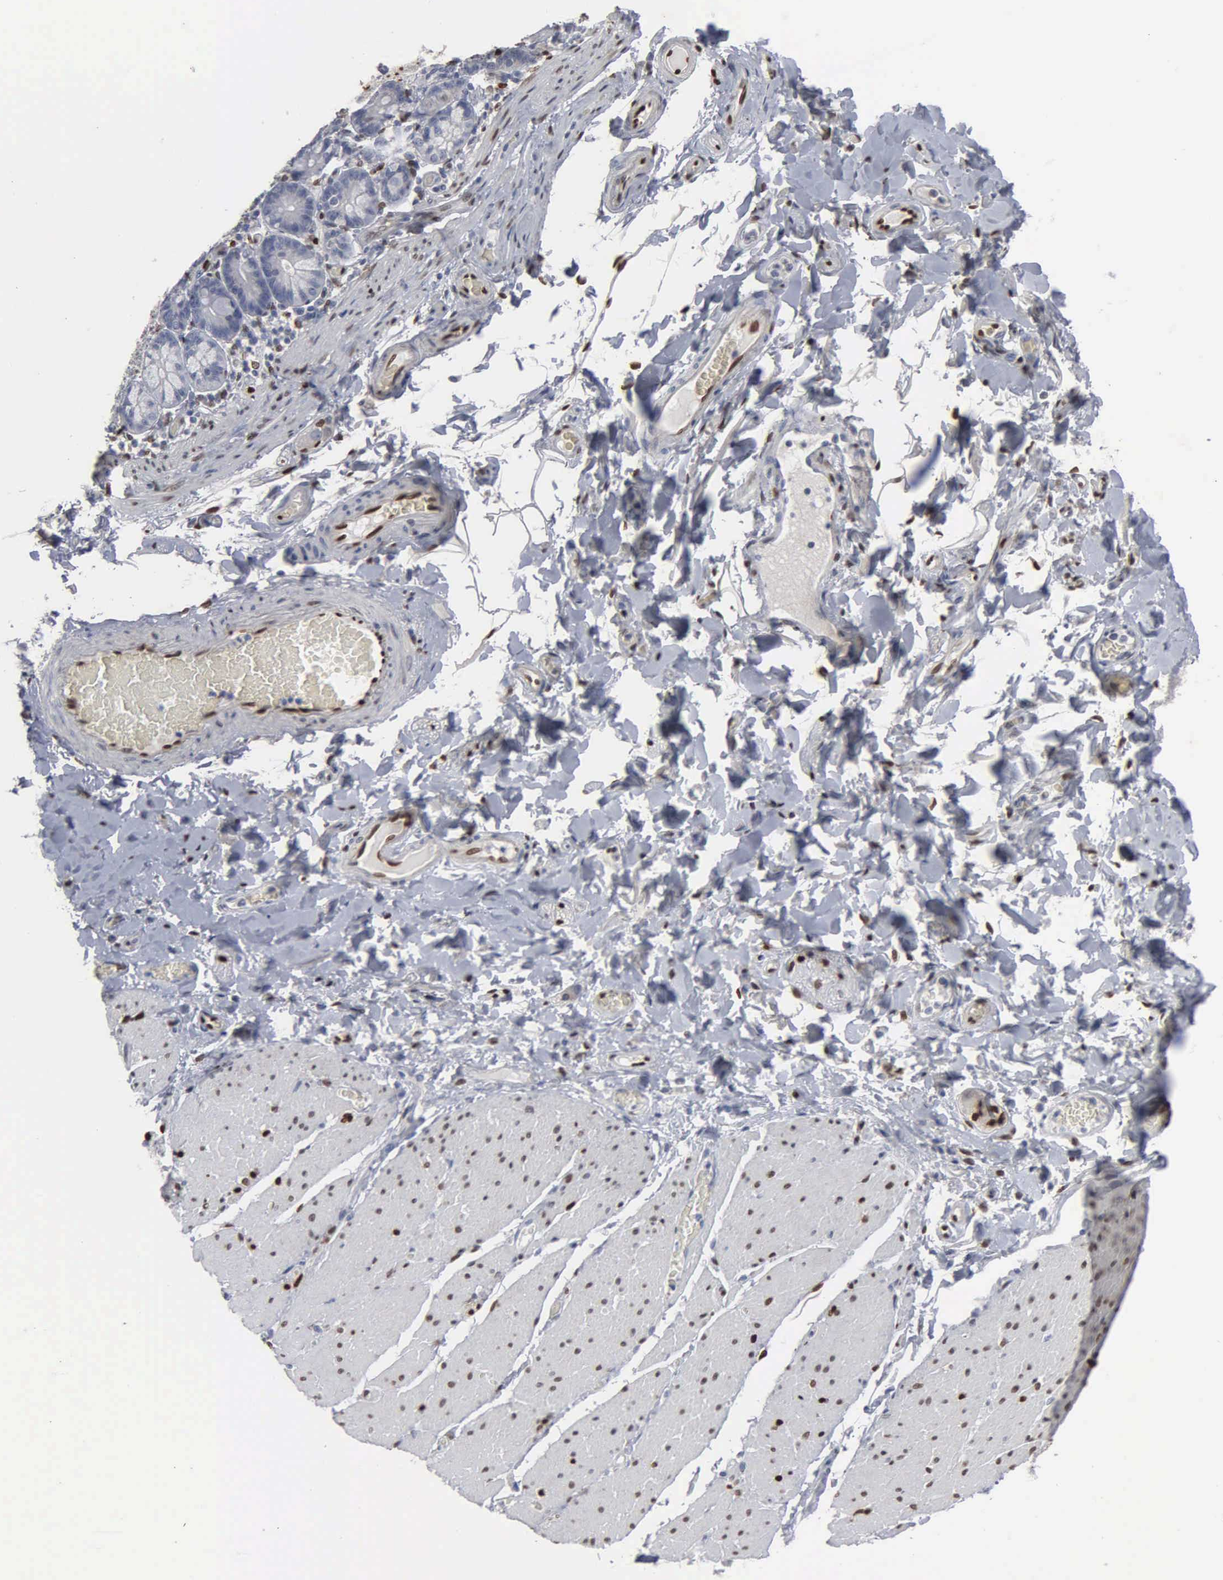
{"staining": {"intensity": "moderate", "quantity": ">75%", "location": "nuclear"}, "tissue": "adipose tissue", "cell_type": "Adipocytes", "image_type": "normal", "snomed": [{"axis": "morphology", "description": "Normal tissue, NOS"}, {"axis": "topography", "description": "Duodenum"}], "caption": "Immunohistochemical staining of normal adipose tissue exhibits medium levels of moderate nuclear expression in approximately >75% of adipocytes. Using DAB (3,3'-diaminobenzidine) (brown) and hematoxylin (blue) stains, captured at high magnification using brightfield microscopy.", "gene": "FGF2", "patient": {"sex": "male", "age": 63}}